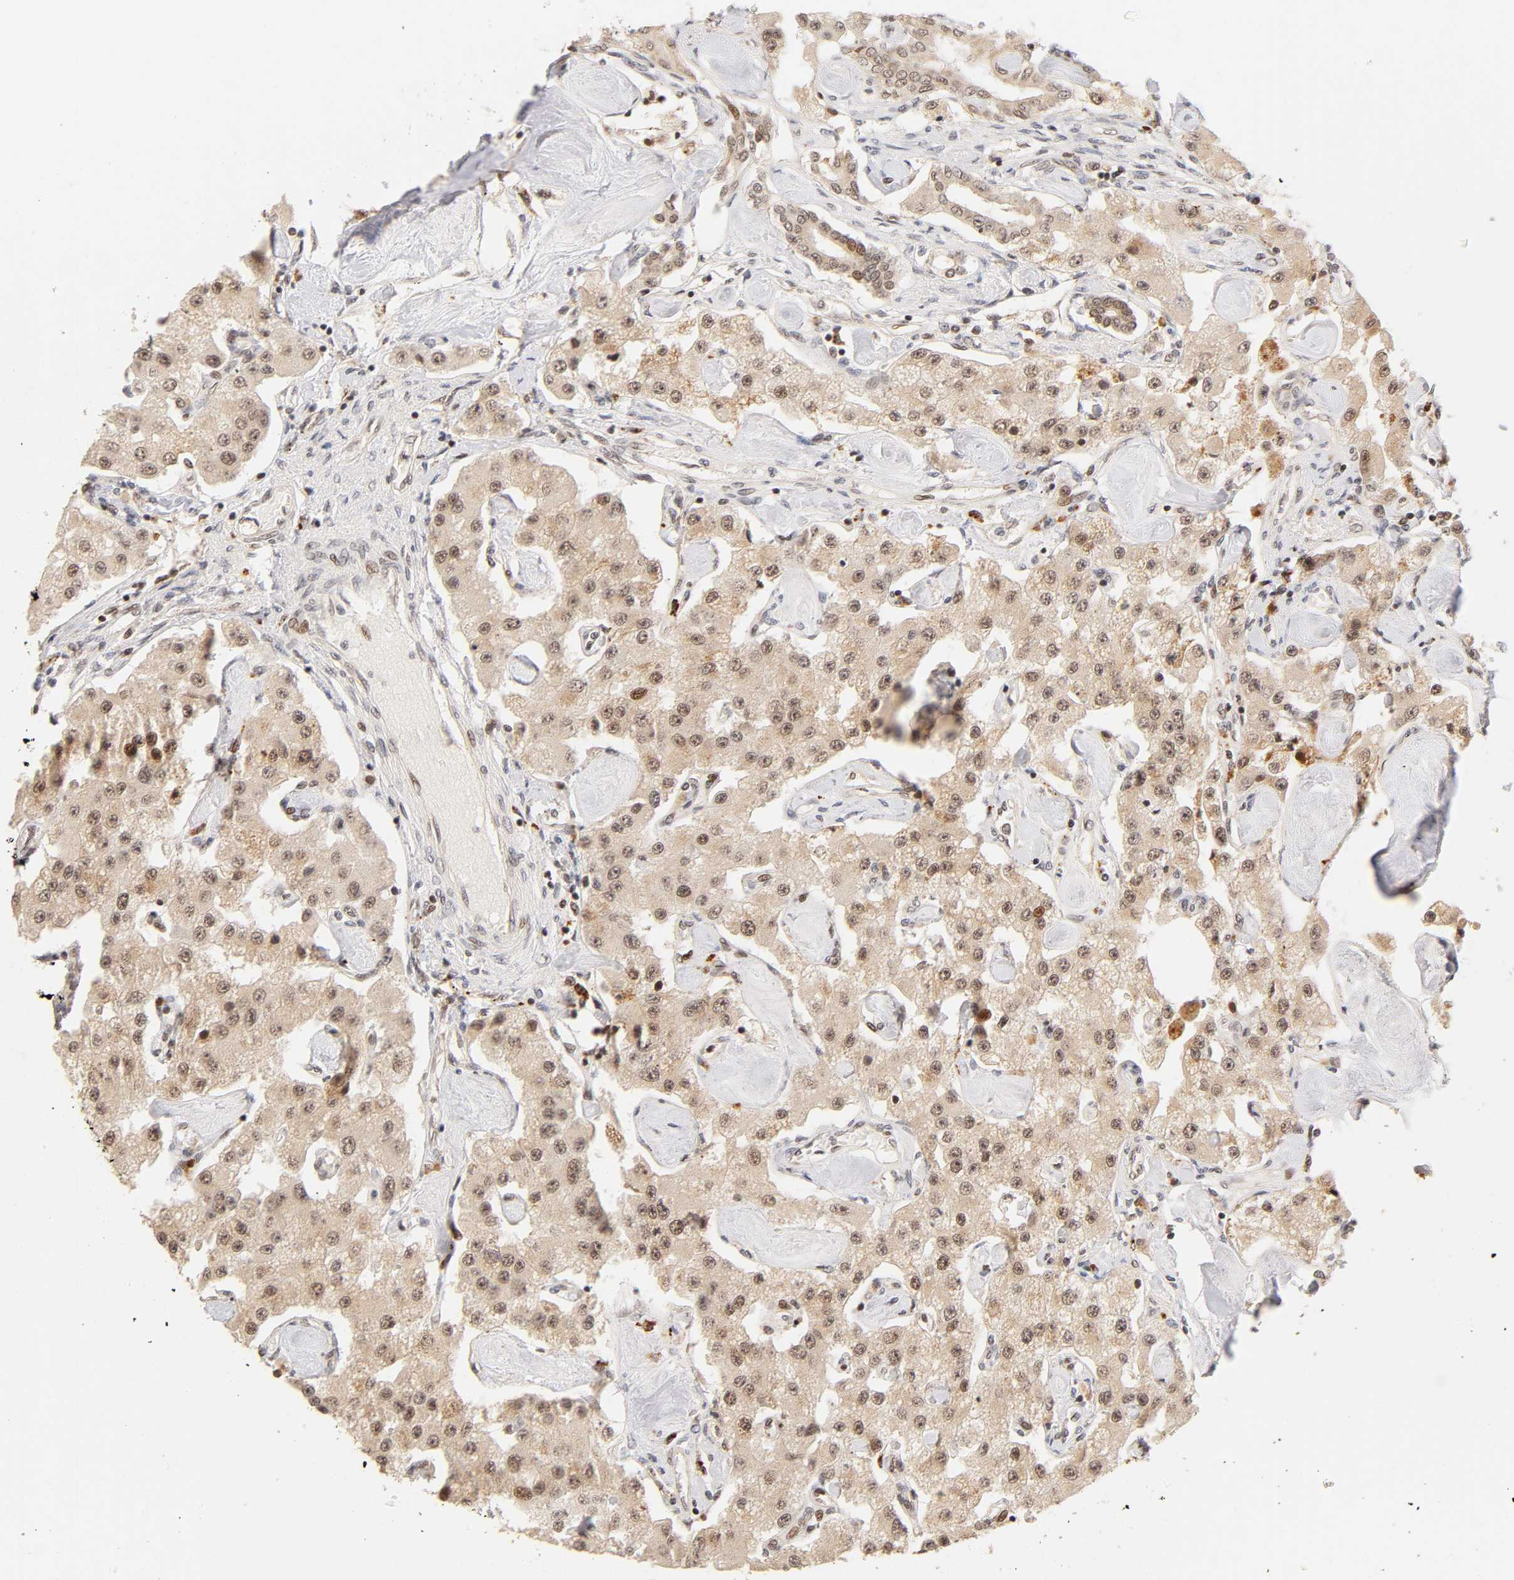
{"staining": {"intensity": "moderate", "quantity": ">75%", "location": "cytoplasmic/membranous,nuclear"}, "tissue": "carcinoid", "cell_type": "Tumor cells", "image_type": "cancer", "snomed": [{"axis": "morphology", "description": "Carcinoid, malignant, NOS"}, {"axis": "topography", "description": "Pancreas"}], "caption": "Carcinoid tissue displays moderate cytoplasmic/membranous and nuclear expression in approximately >75% of tumor cells", "gene": "TAF10", "patient": {"sex": "male", "age": 41}}